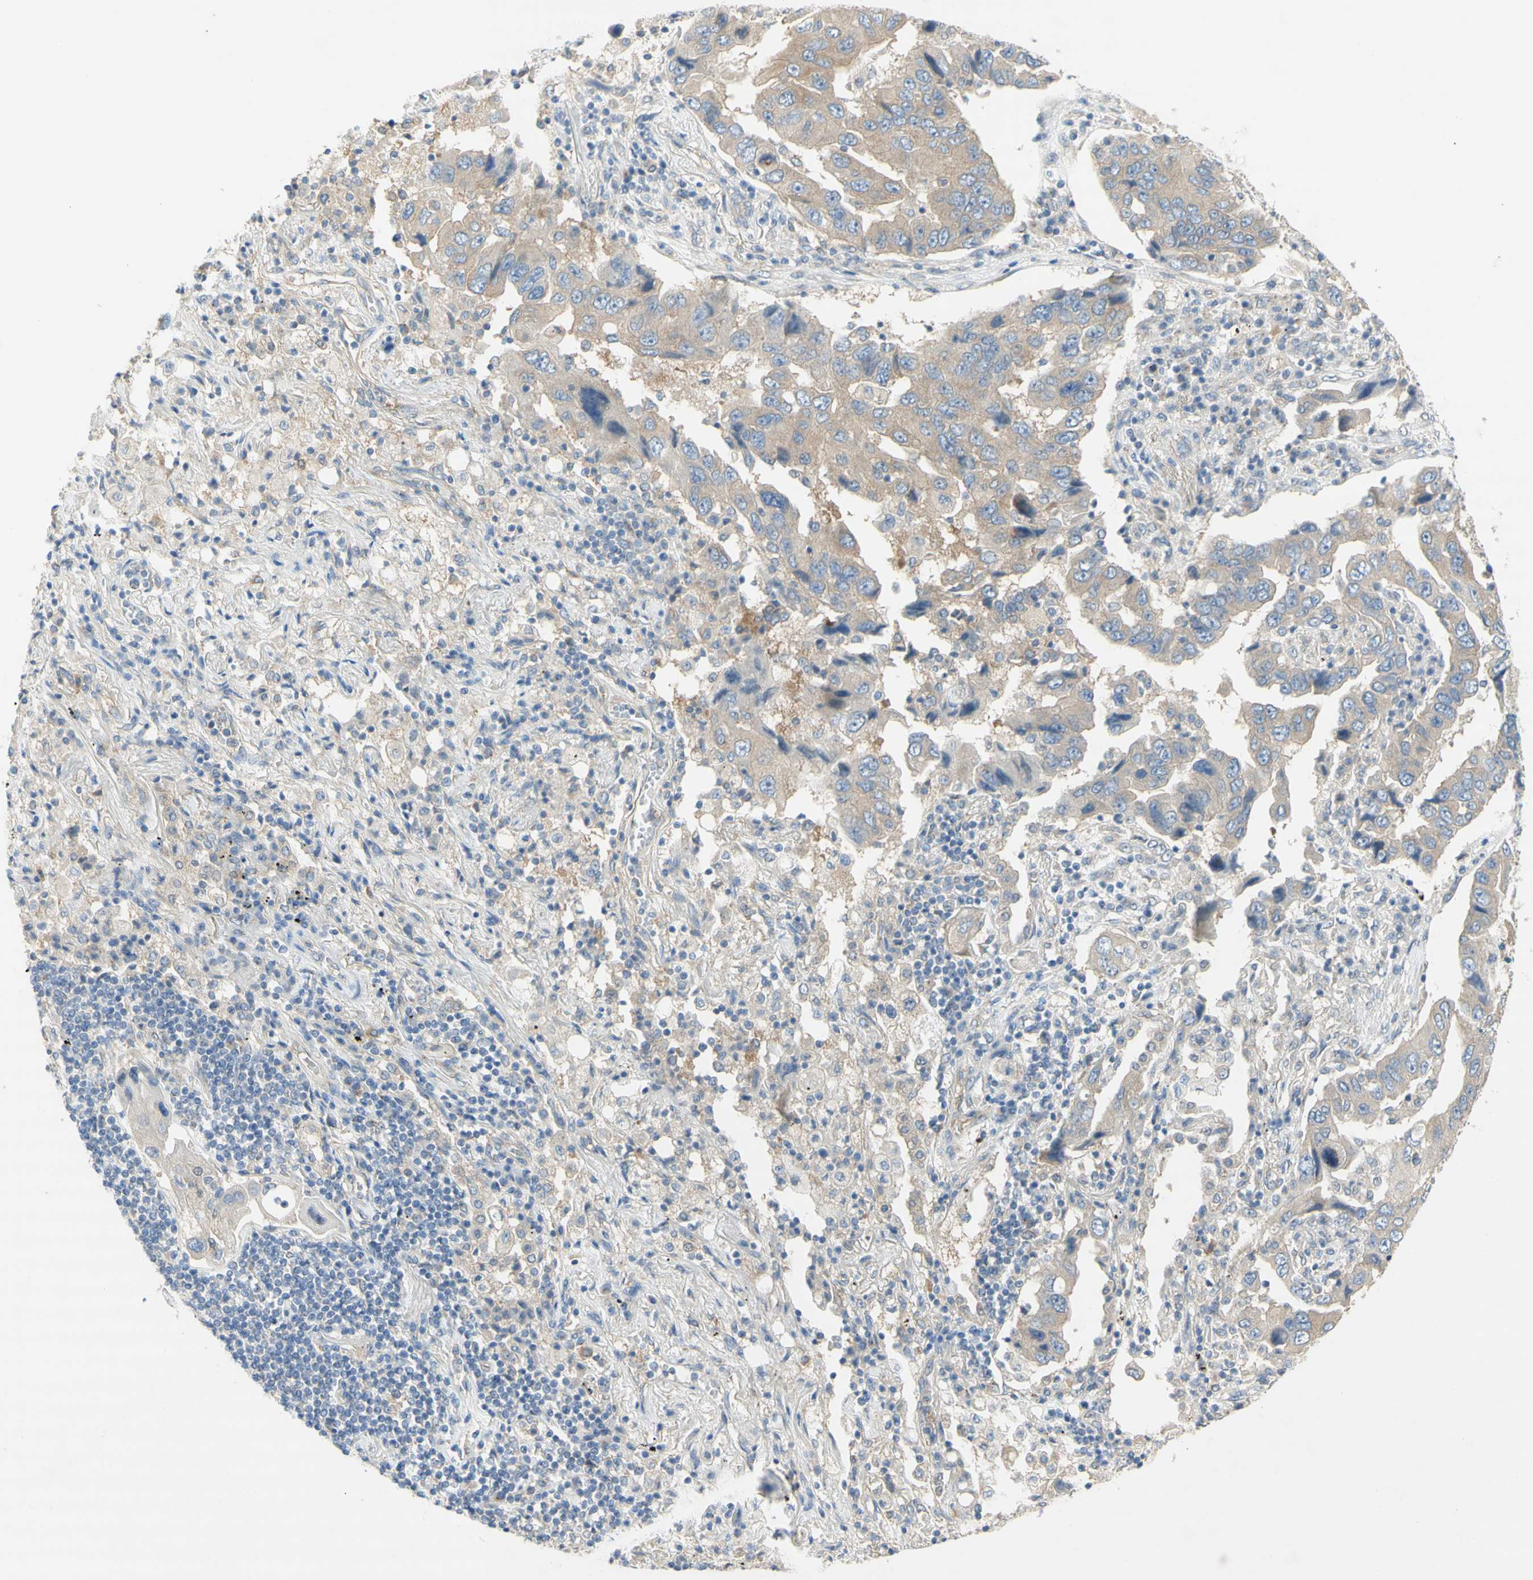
{"staining": {"intensity": "weak", "quantity": "25%-75%", "location": "cytoplasmic/membranous"}, "tissue": "lung cancer", "cell_type": "Tumor cells", "image_type": "cancer", "snomed": [{"axis": "morphology", "description": "Adenocarcinoma, NOS"}, {"axis": "topography", "description": "Lung"}], "caption": "A brown stain shows weak cytoplasmic/membranous staining of a protein in adenocarcinoma (lung) tumor cells.", "gene": "DYNC1H1", "patient": {"sex": "female", "age": 65}}